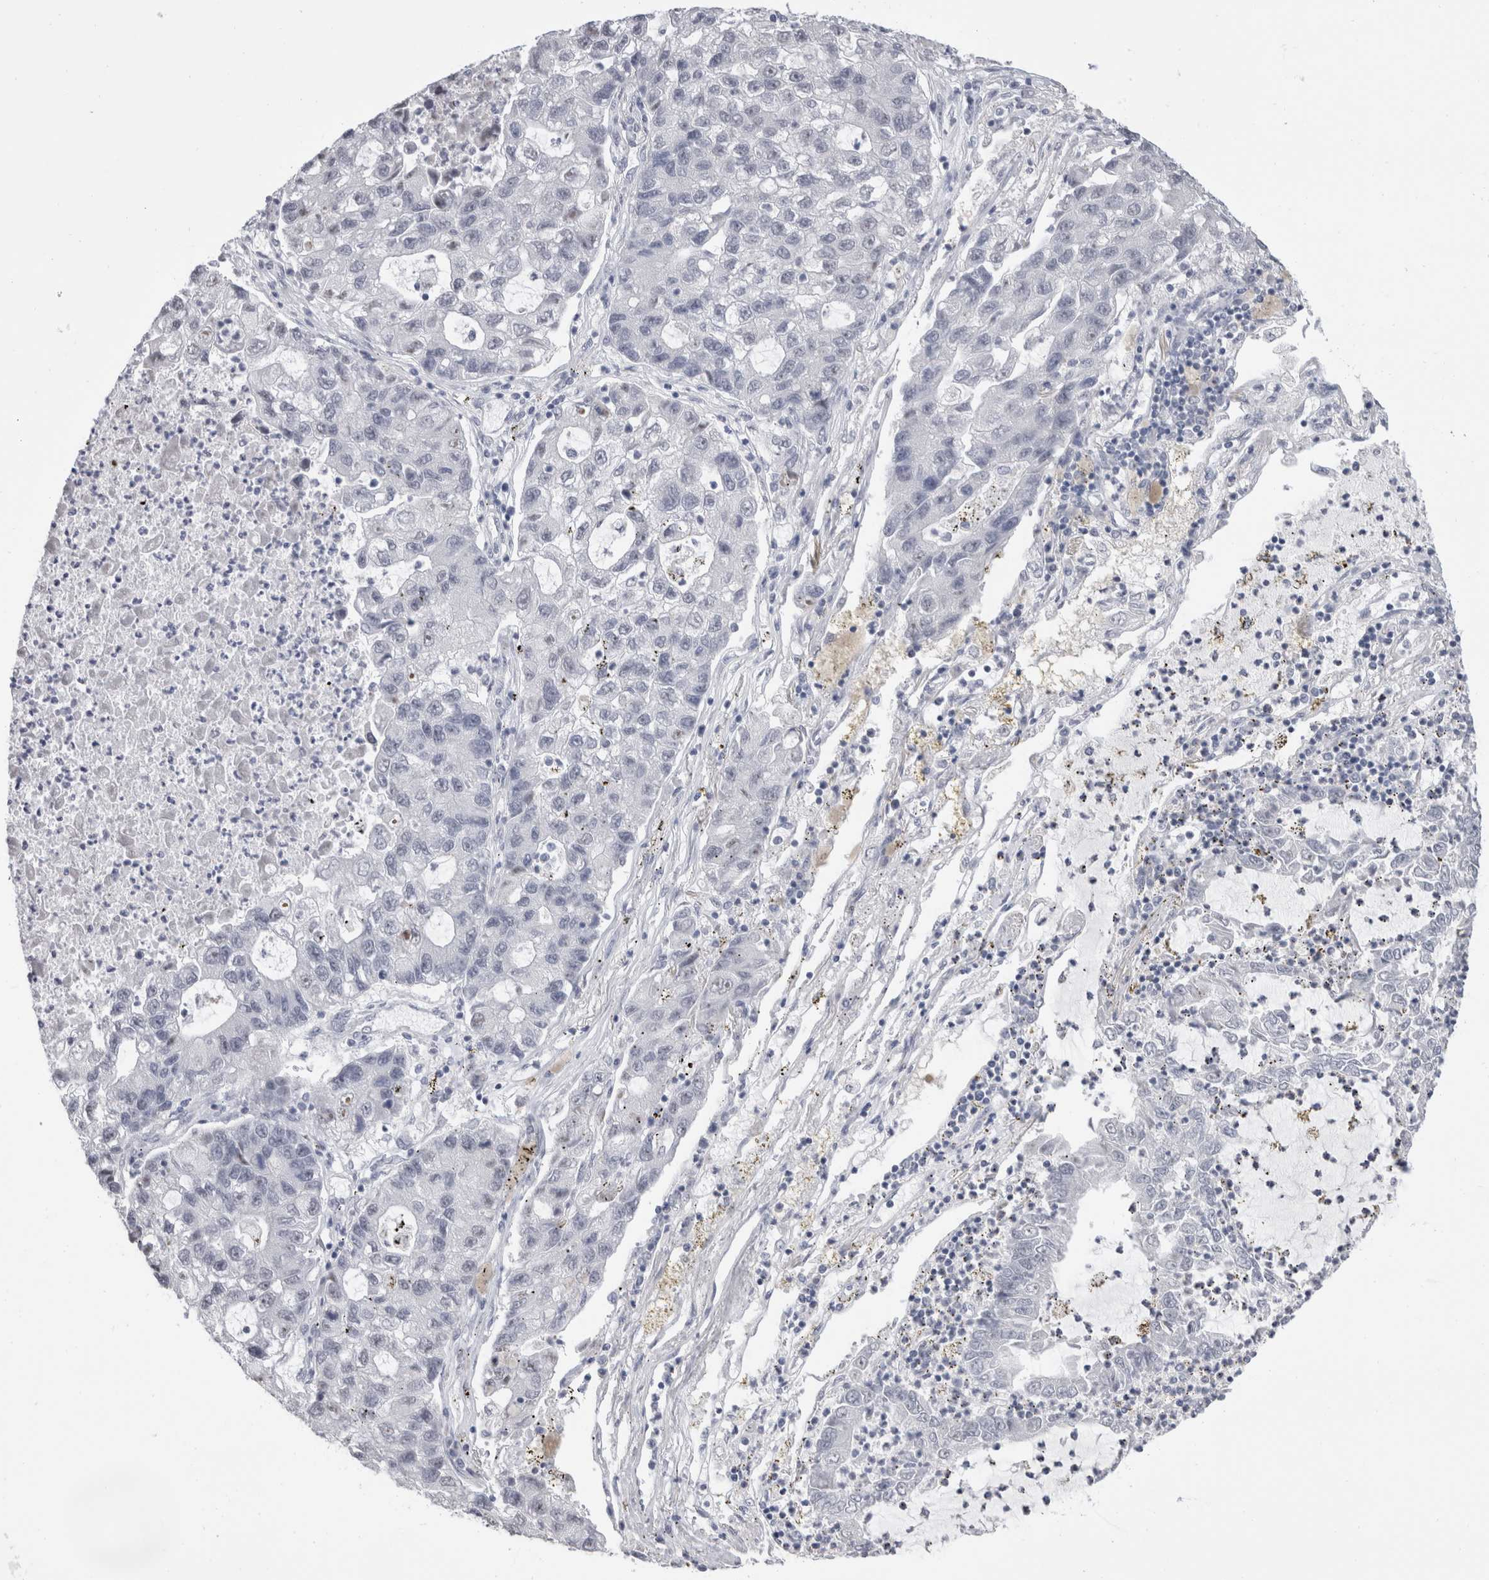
{"staining": {"intensity": "negative", "quantity": "none", "location": "none"}, "tissue": "lung cancer", "cell_type": "Tumor cells", "image_type": "cancer", "snomed": [{"axis": "morphology", "description": "Adenocarcinoma, NOS"}, {"axis": "topography", "description": "Lung"}], "caption": "Protein analysis of lung cancer demonstrates no significant positivity in tumor cells. (Stains: DAB (3,3'-diaminobenzidine) immunohistochemistry with hematoxylin counter stain, Microscopy: brightfield microscopy at high magnification).", "gene": "CADM3", "patient": {"sex": "female", "age": 51}}